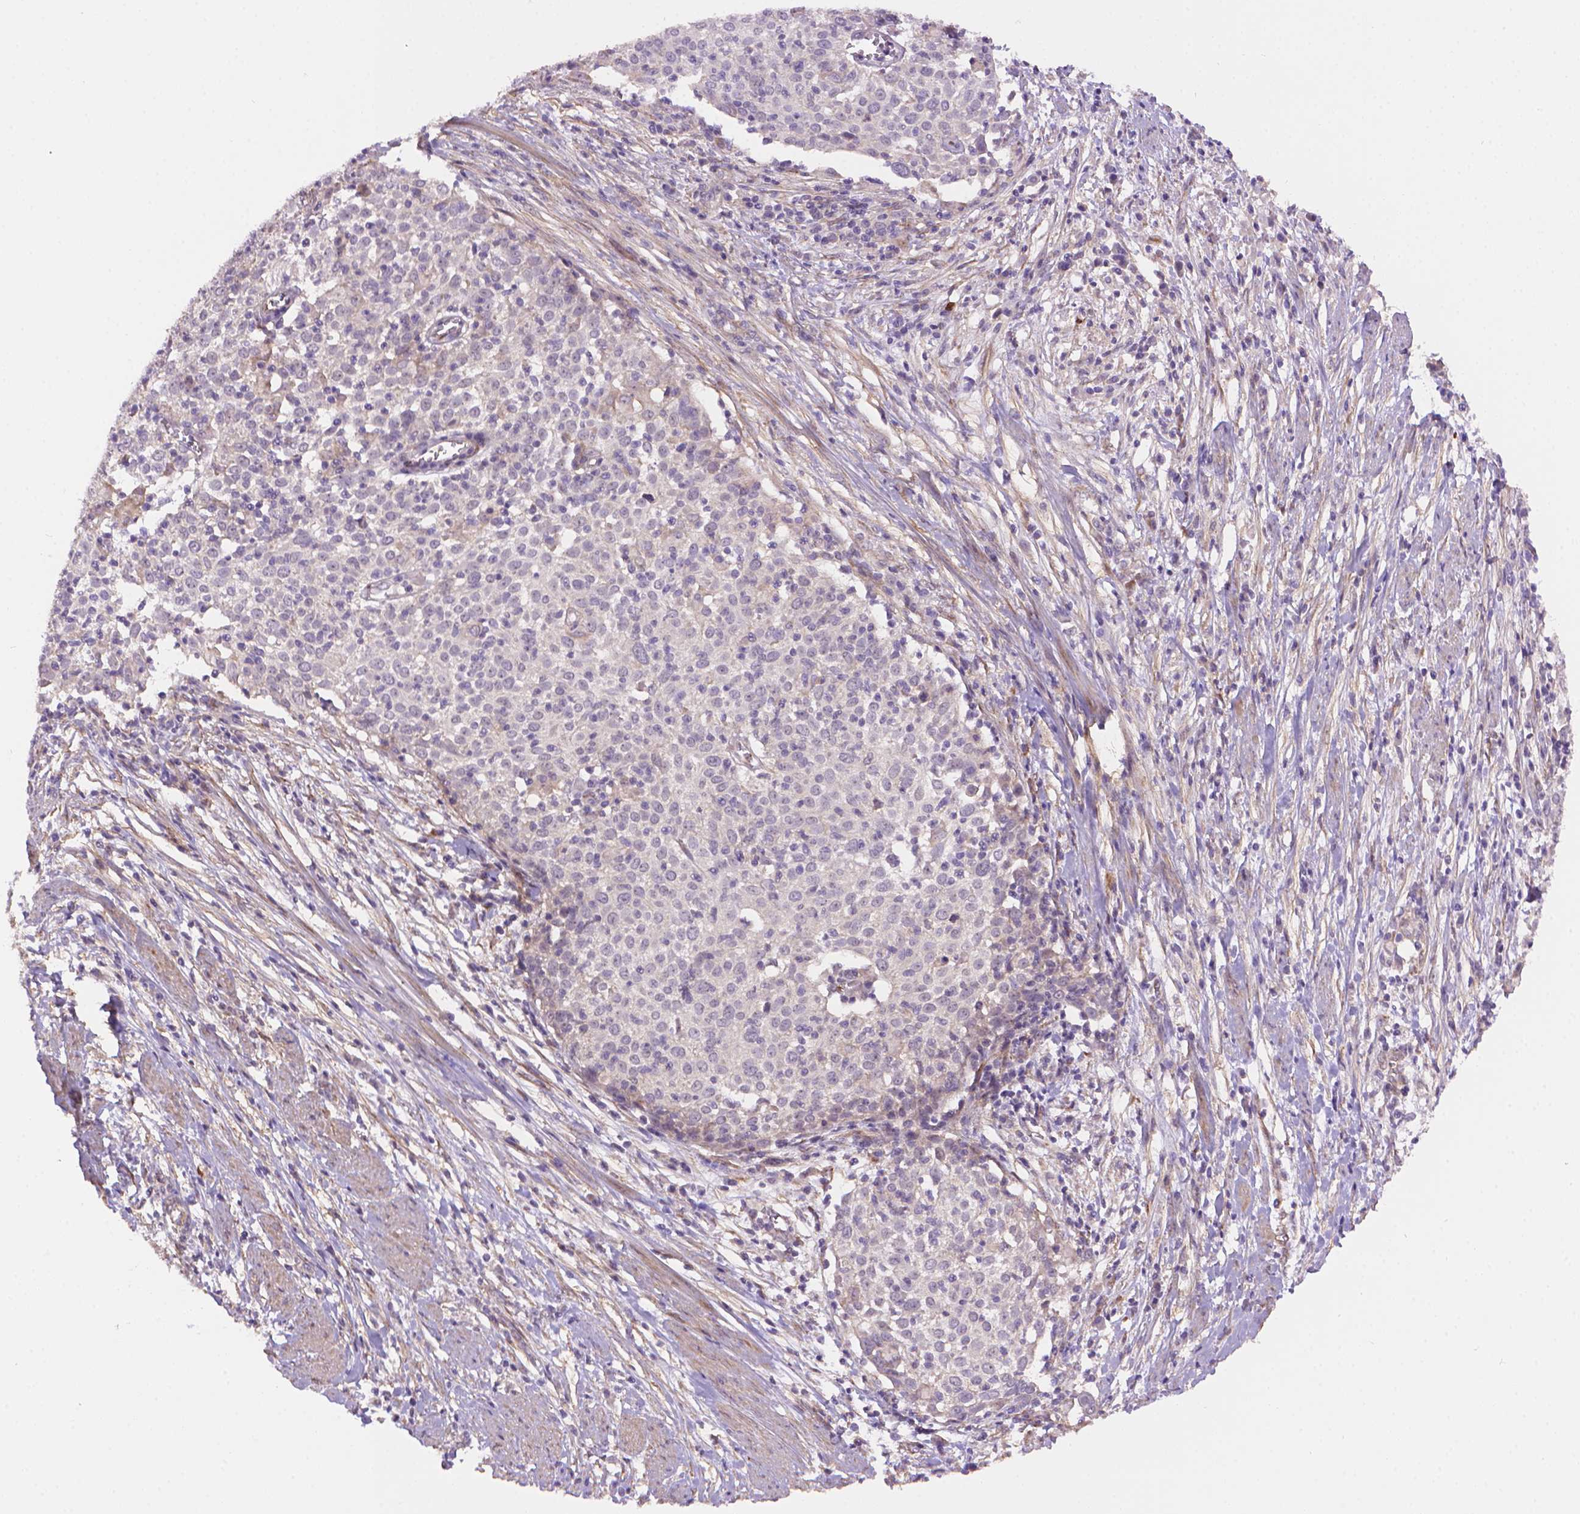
{"staining": {"intensity": "negative", "quantity": "none", "location": "none"}, "tissue": "cervical cancer", "cell_type": "Tumor cells", "image_type": "cancer", "snomed": [{"axis": "morphology", "description": "Squamous cell carcinoma, NOS"}, {"axis": "topography", "description": "Cervix"}], "caption": "The micrograph reveals no staining of tumor cells in cervical cancer.", "gene": "AMMECR1", "patient": {"sex": "female", "age": 39}}